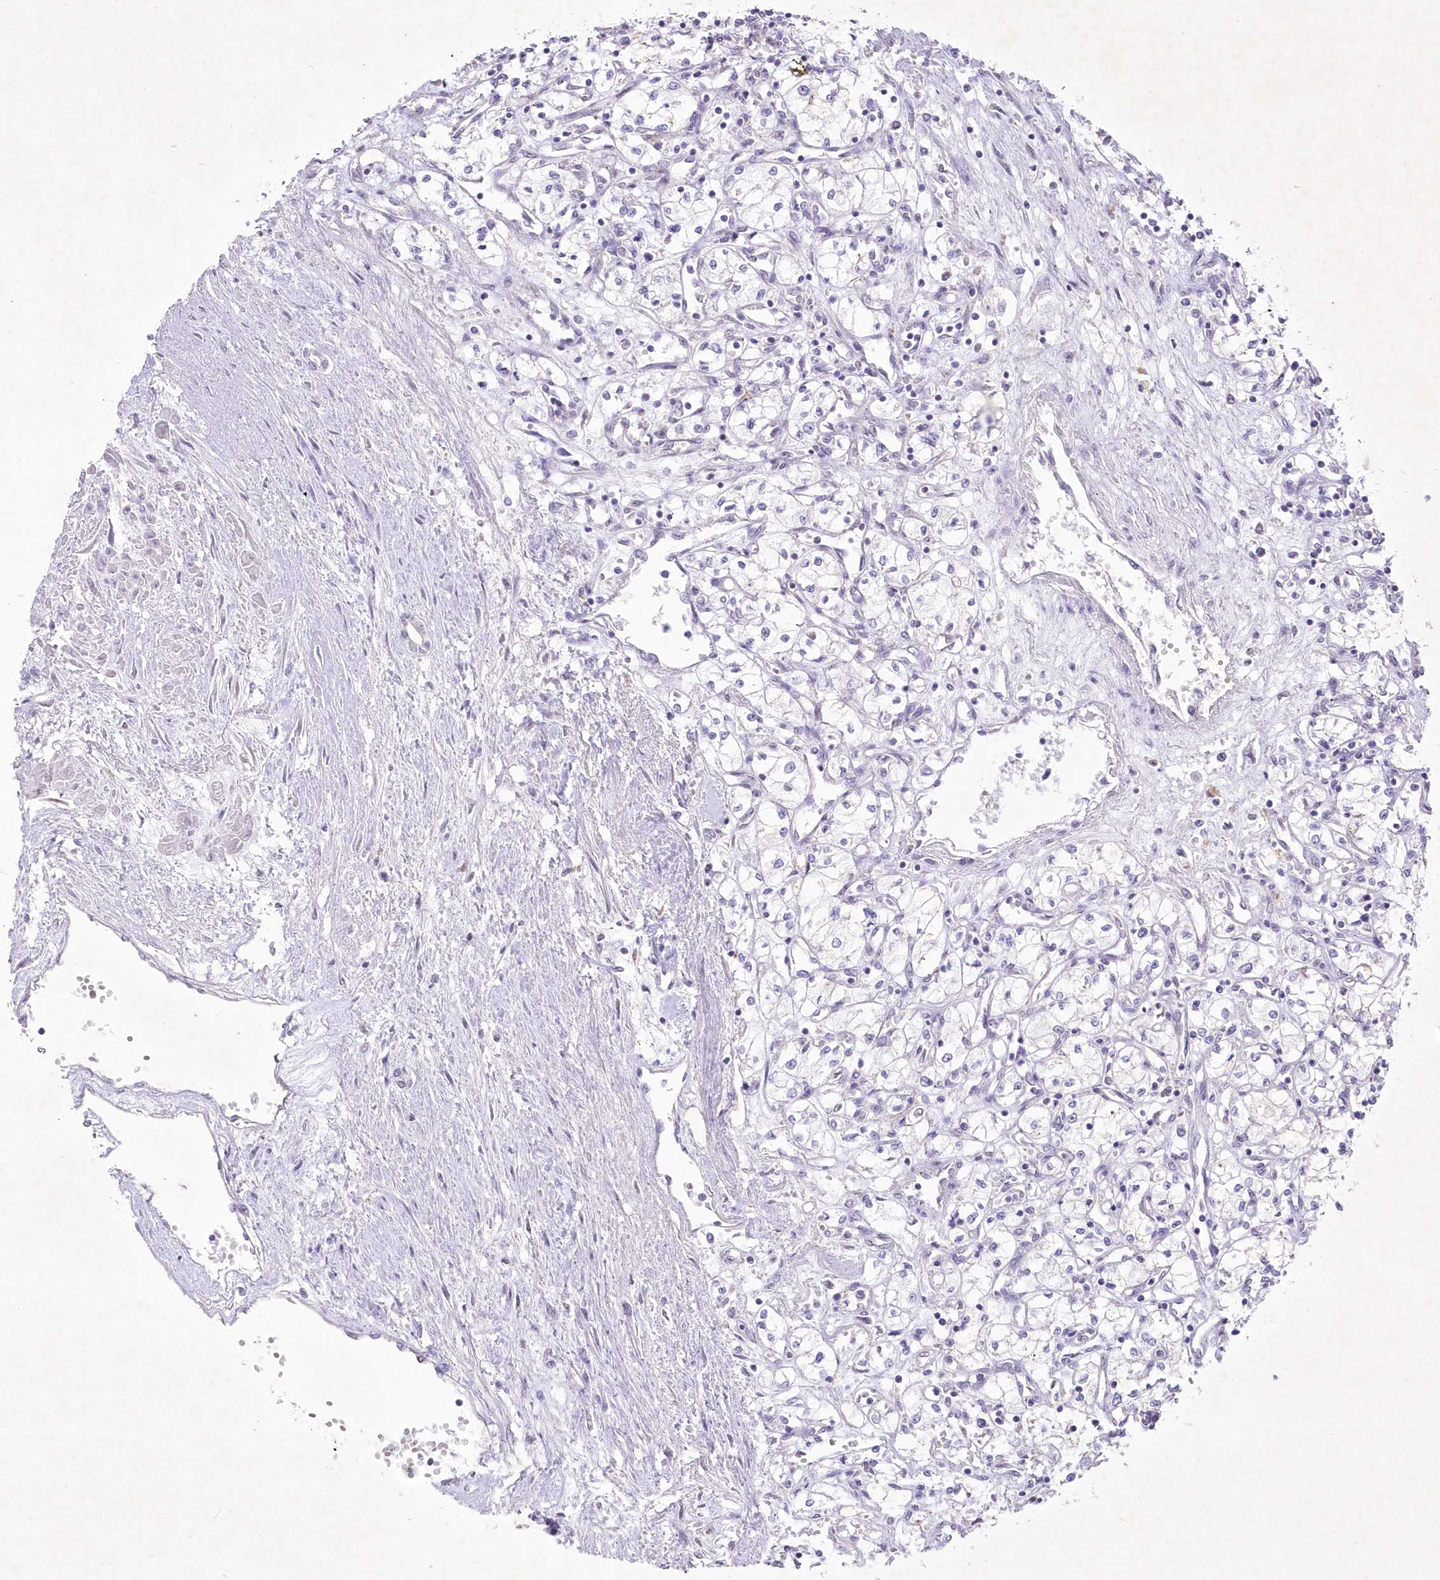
{"staining": {"intensity": "negative", "quantity": "none", "location": "none"}, "tissue": "renal cancer", "cell_type": "Tumor cells", "image_type": "cancer", "snomed": [{"axis": "morphology", "description": "Adenocarcinoma, NOS"}, {"axis": "topography", "description": "Kidney"}], "caption": "Renal cancer was stained to show a protein in brown. There is no significant positivity in tumor cells.", "gene": "RBM27", "patient": {"sex": "male", "age": 59}}